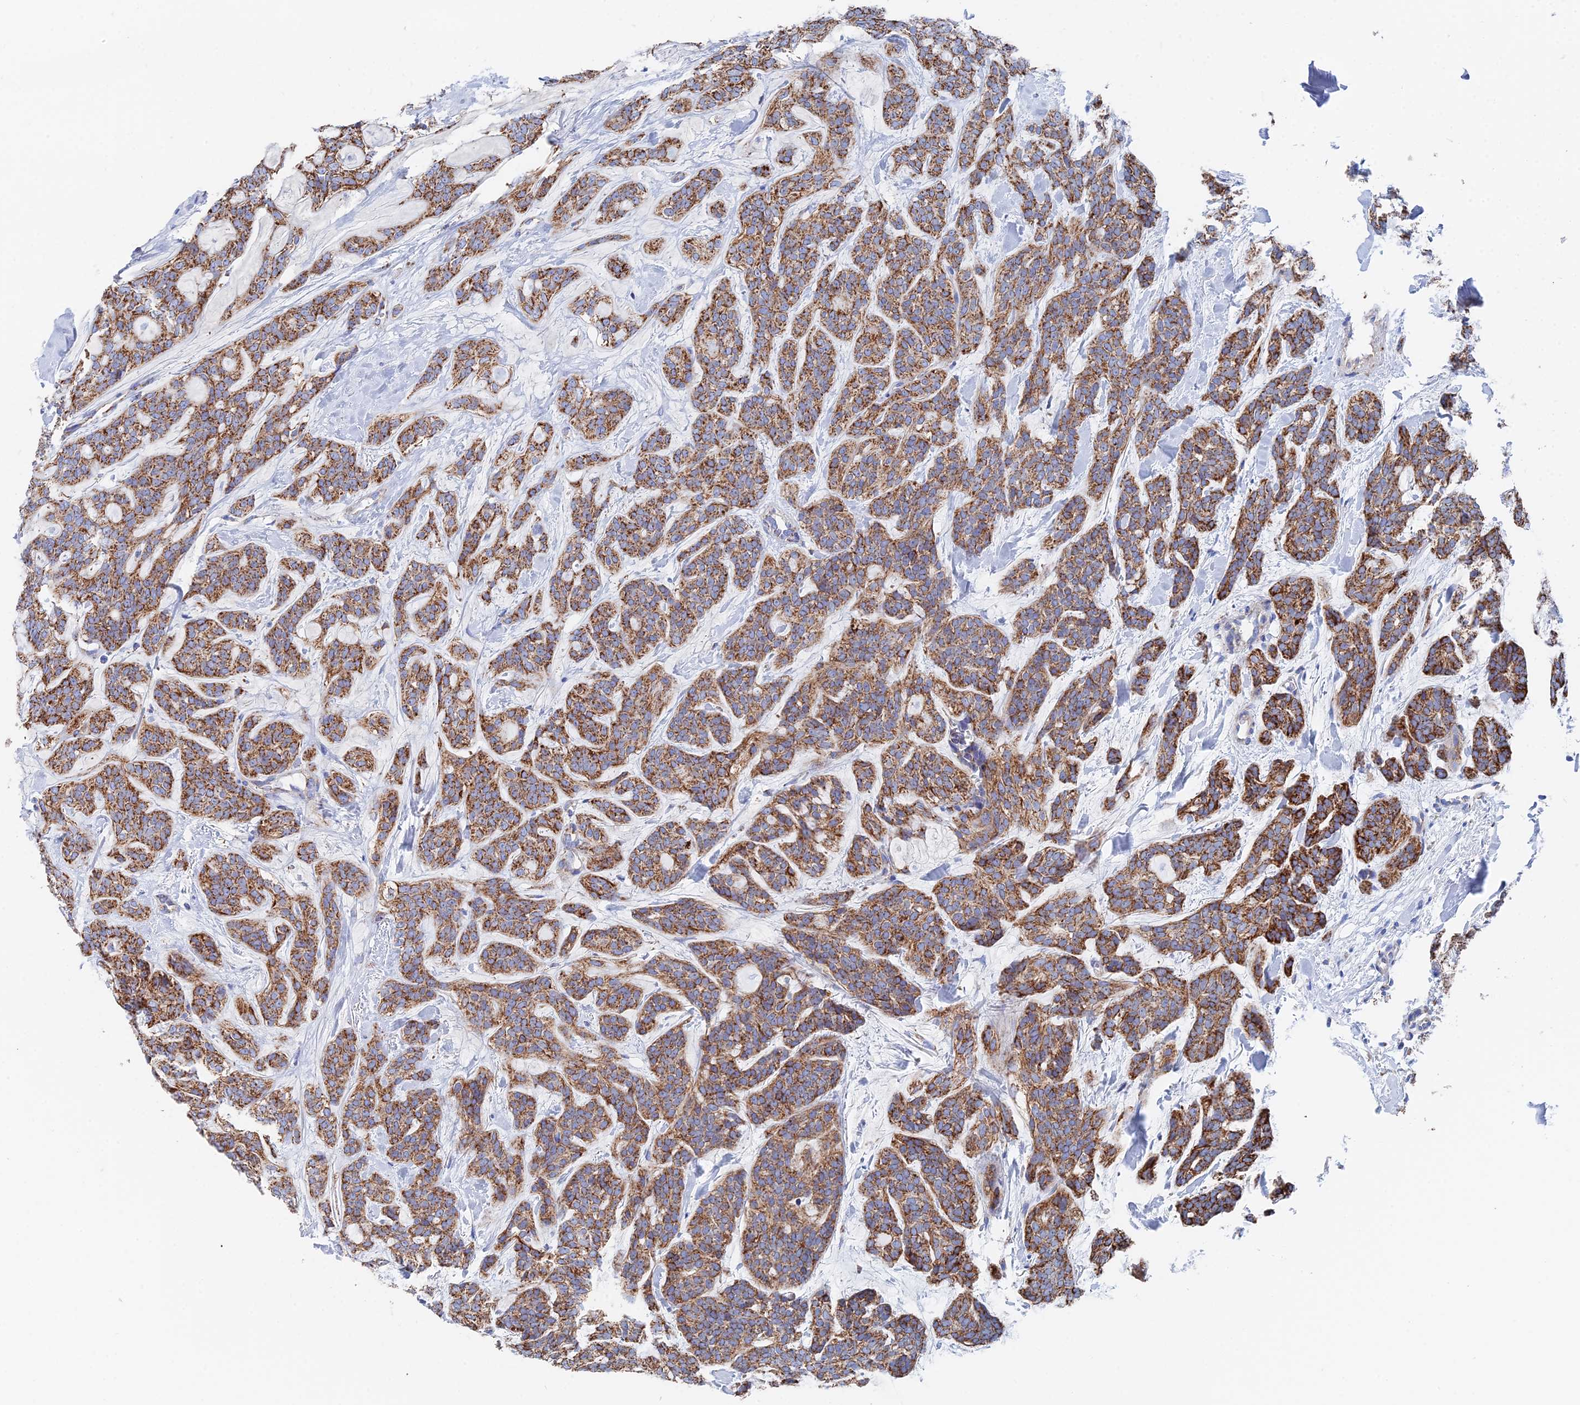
{"staining": {"intensity": "strong", "quantity": ">75%", "location": "cytoplasmic/membranous"}, "tissue": "head and neck cancer", "cell_type": "Tumor cells", "image_type": "cancer", "snomed": [{"axis": "morphology", "description": "Adenocarcinoma, NOS"}, {"axis": "topography", "description": "Head-Neck"}], "caption": "Immunohistochemistry (IHC) image of human head and neck cancer stained for a protein (brown), which exhibits high levels of strong cytoplasmic/membranous staining in approximately >75% of tumor cells.", "gene": "IFT80", "patient": {"sex": "male", "age": 66}}